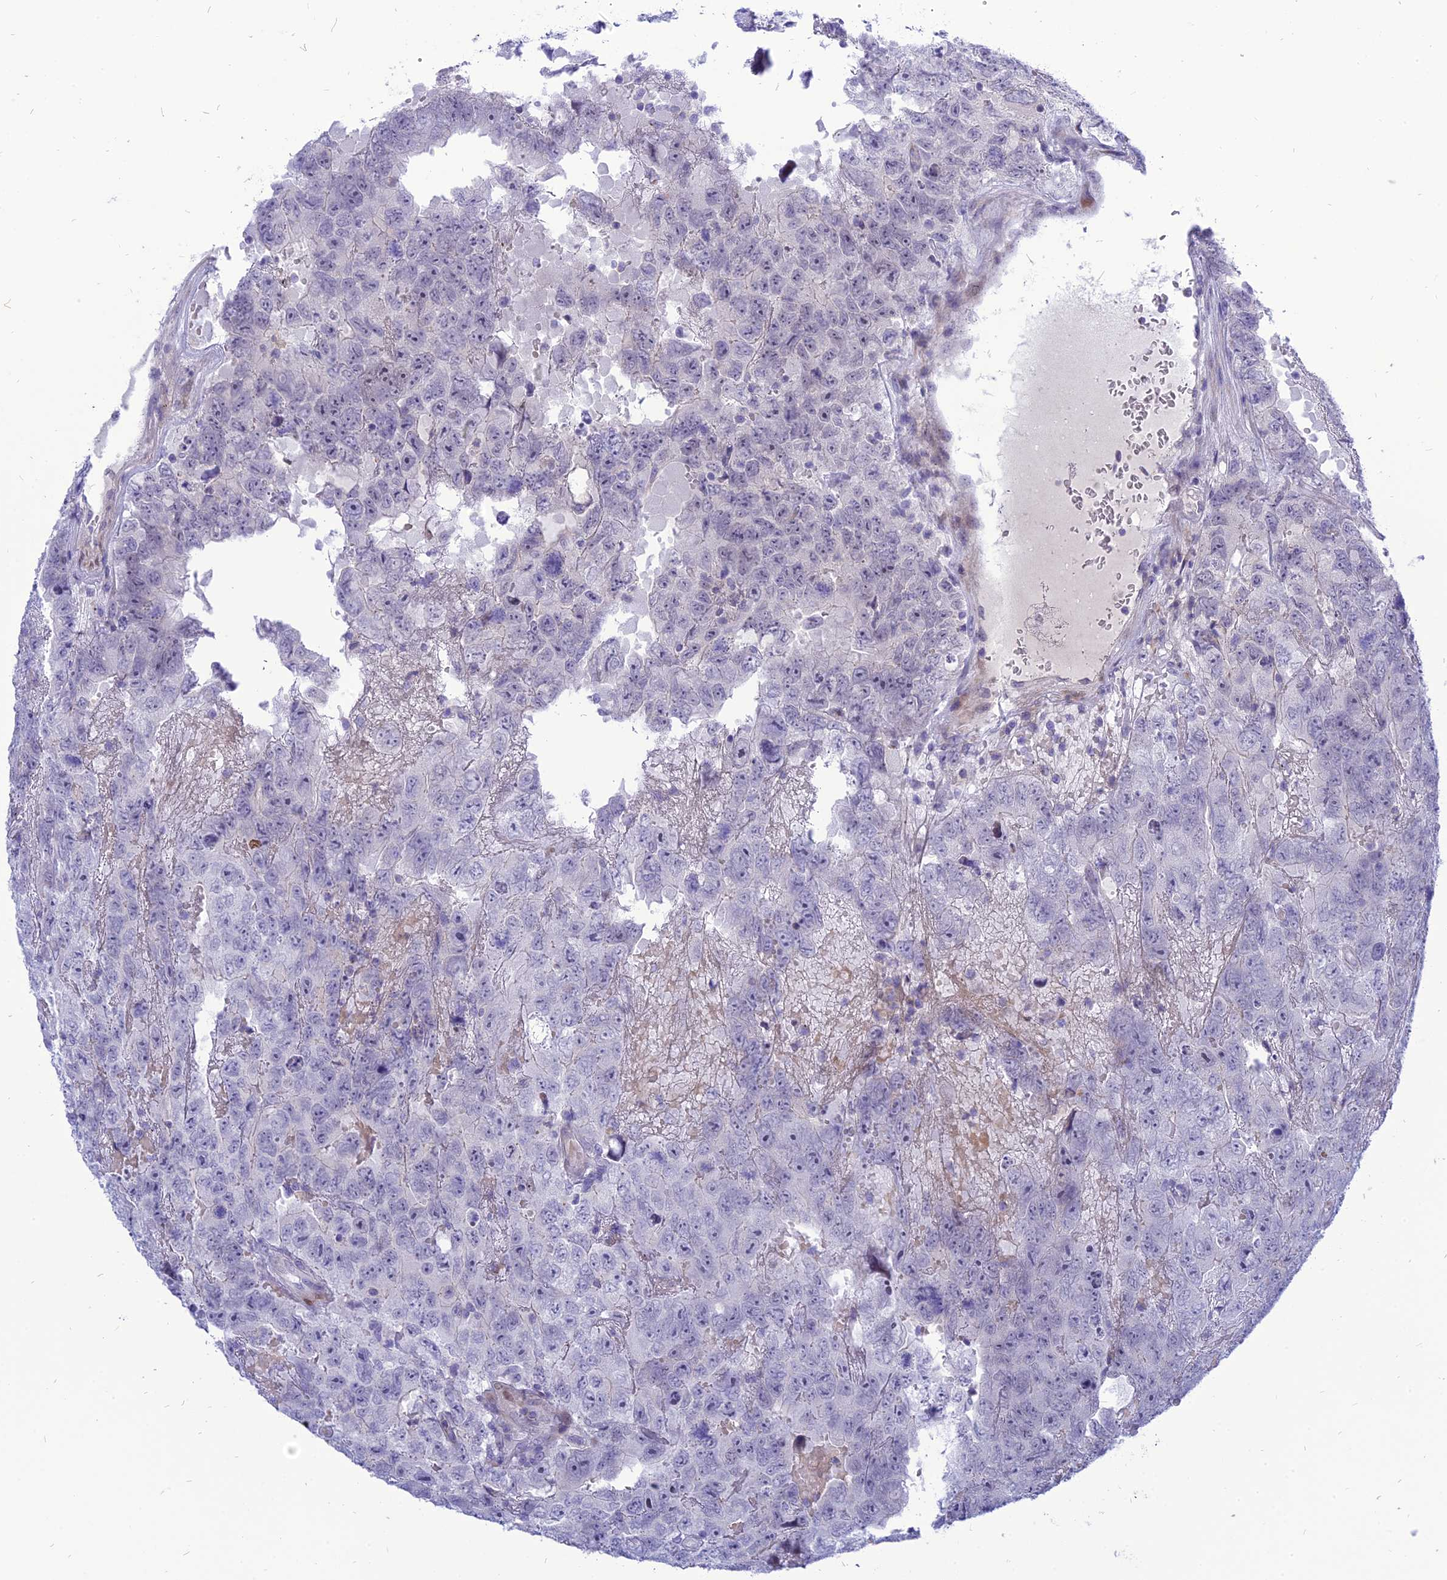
{"staining": {"intensity": "negative", "quantity": "none", "location": "none"}, "tissue": "testis cancer", "cell_type": "Tumor cells", "image_type": "cancer", "snomed": [{"axis": "morphology", "description": "Carcinoma, Embryonal, NOS"}, {"axis": "topography", "description": "Testis"}], "caption": "Human testis embryonal carcinoma stained for a protein using immunohistochemistry (IHC) demonstrates no positivity in tumor cells.", "gene": "MBD3L1", "patient": {"sex": "male", "age": 45}}